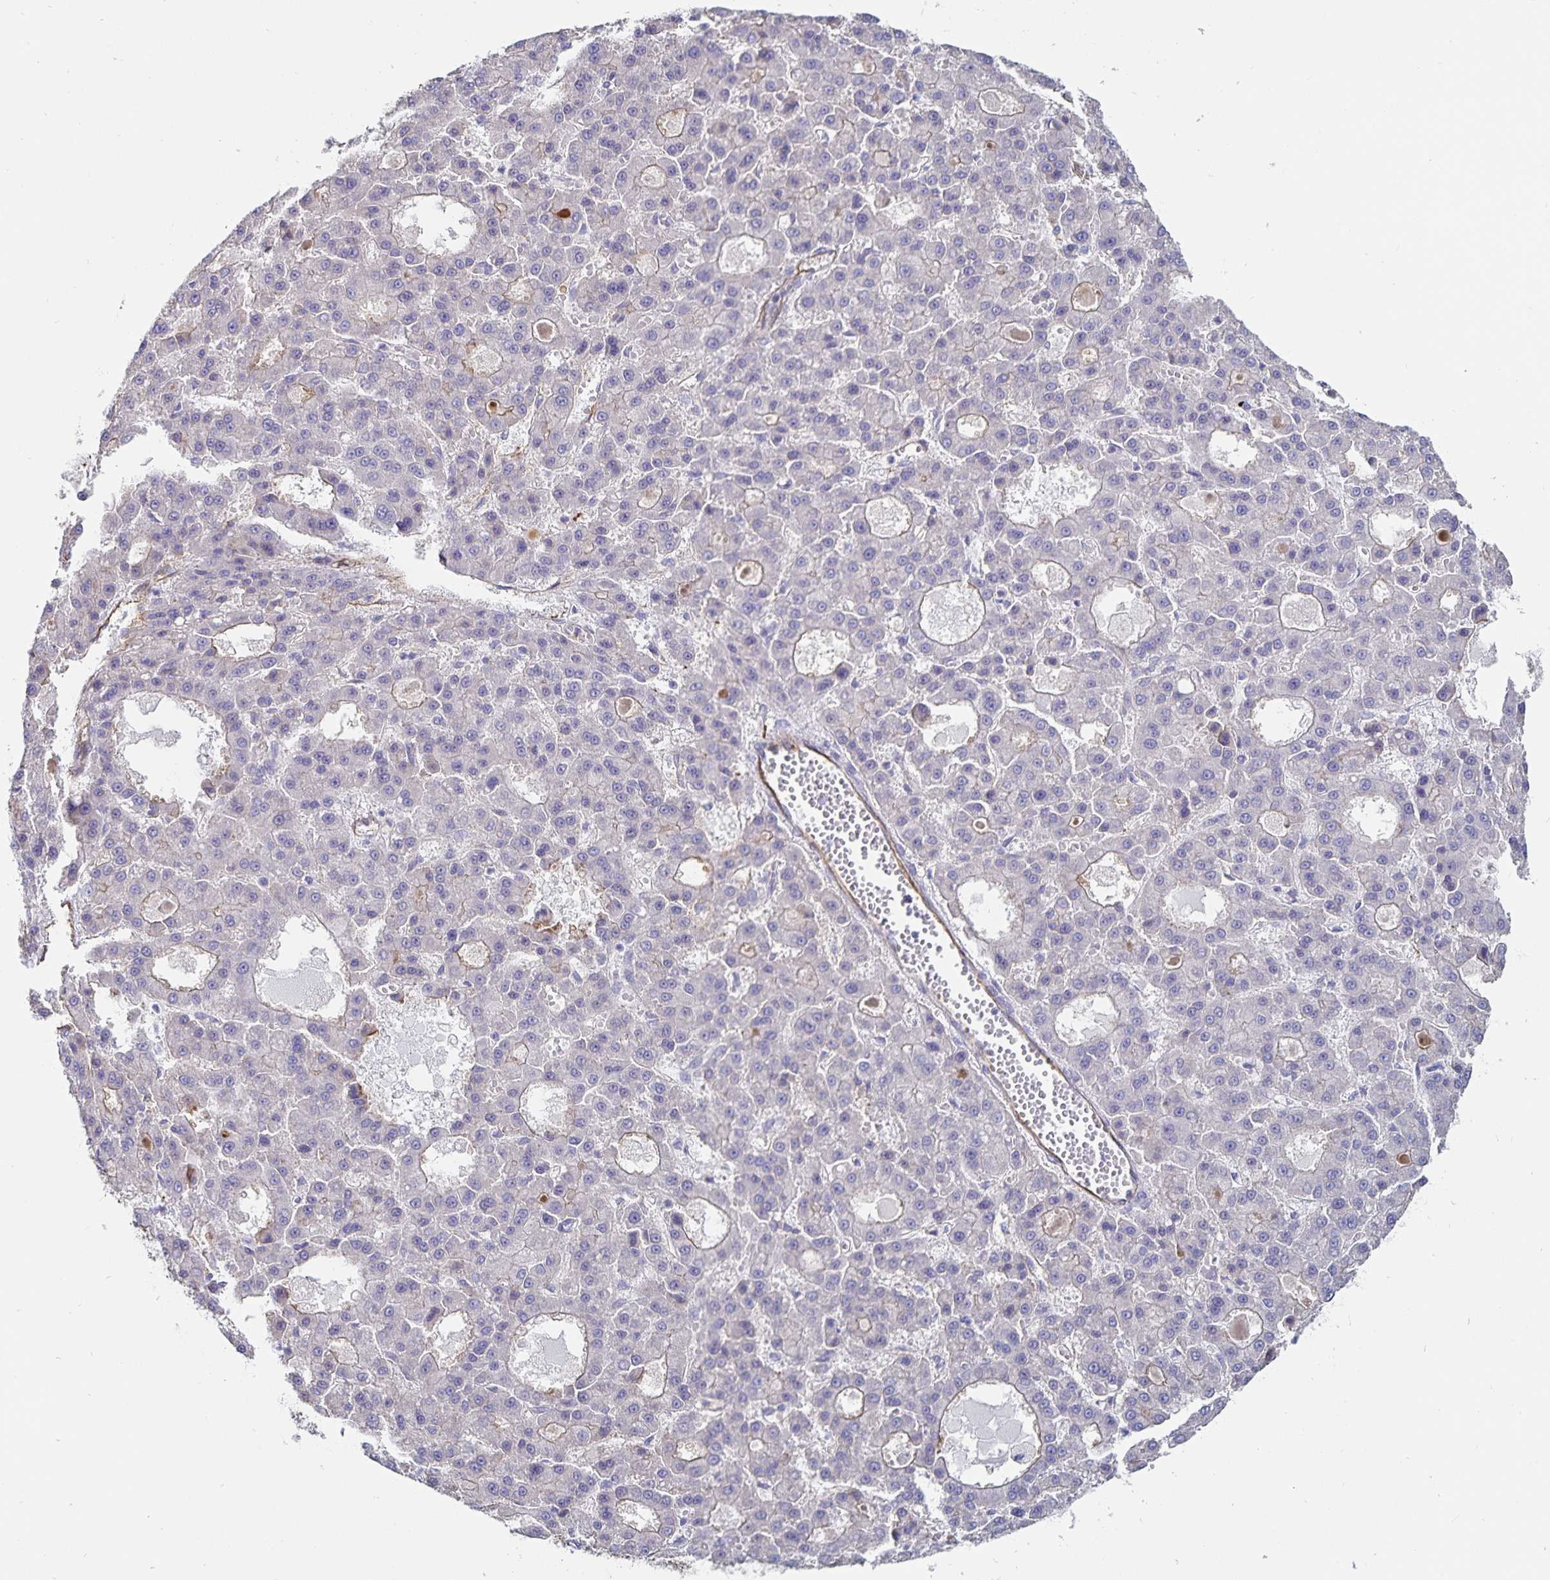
{"staining": {"intensity": "negative", "quantity": "none", "location": "none"}, "tissue": "liver cancer", "cell_type": "Tumor cells", "image_type": "cancer", "snomed": [{"axis": "morphology", "description": "Carcinoma, Hepatocellular, NOS"}, {"axis": "topography", "description": "Liver"}], "caption": "Immunohistochemistry of liver hepatocellular carcinoma displays no positivity in tumor cells. (Brightfield microscopy of DAB IHC at high magnification).", "gene": "SSTR1", "patient": {"sex": "male", "age": 70}}